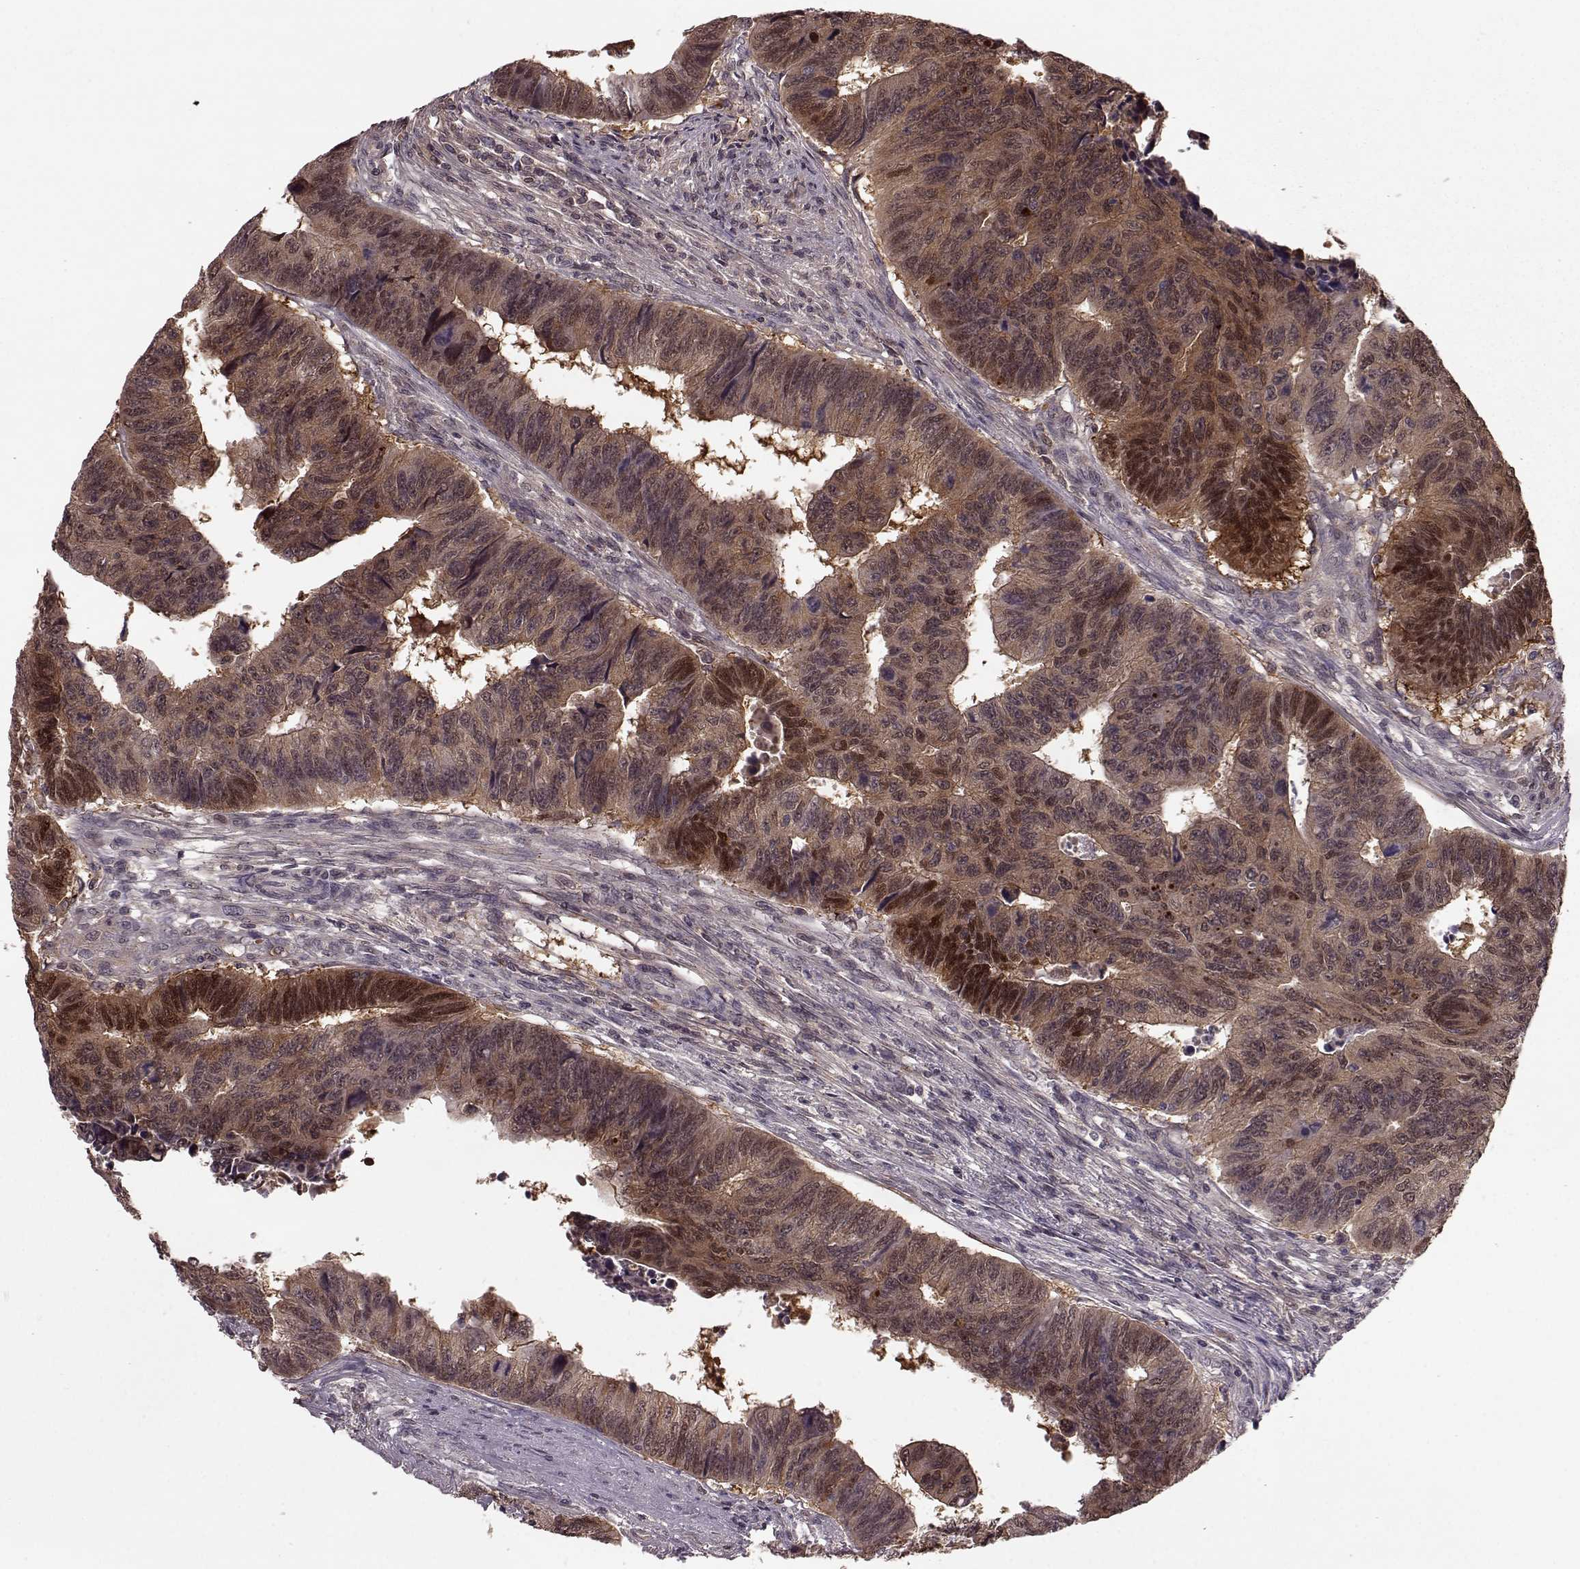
{"staining": {"intensity": "moderate", "quantity": "25%-75%", "location": "cytoplasmic/membranous,nuclear"}, "tissue": "colorectal cancer", "cell_type": "Tumor cells", "image_type": "cancer", "snomed": [{"axis": "morphology", "description": "Adenocarcinoma, NOS"}, {"axis": "topography", "description": "Rectum"}], "caption": "IHC (DAB (3,3'-diaminobenzidine)) staining of colorectal adenocarcinoma shows moderate cytoplasmic/membranous and nuclear protein staining in about 25%-75% of tumor cells.", "gene": "GSS", "patient": {"sex": "female", "age": 85}}